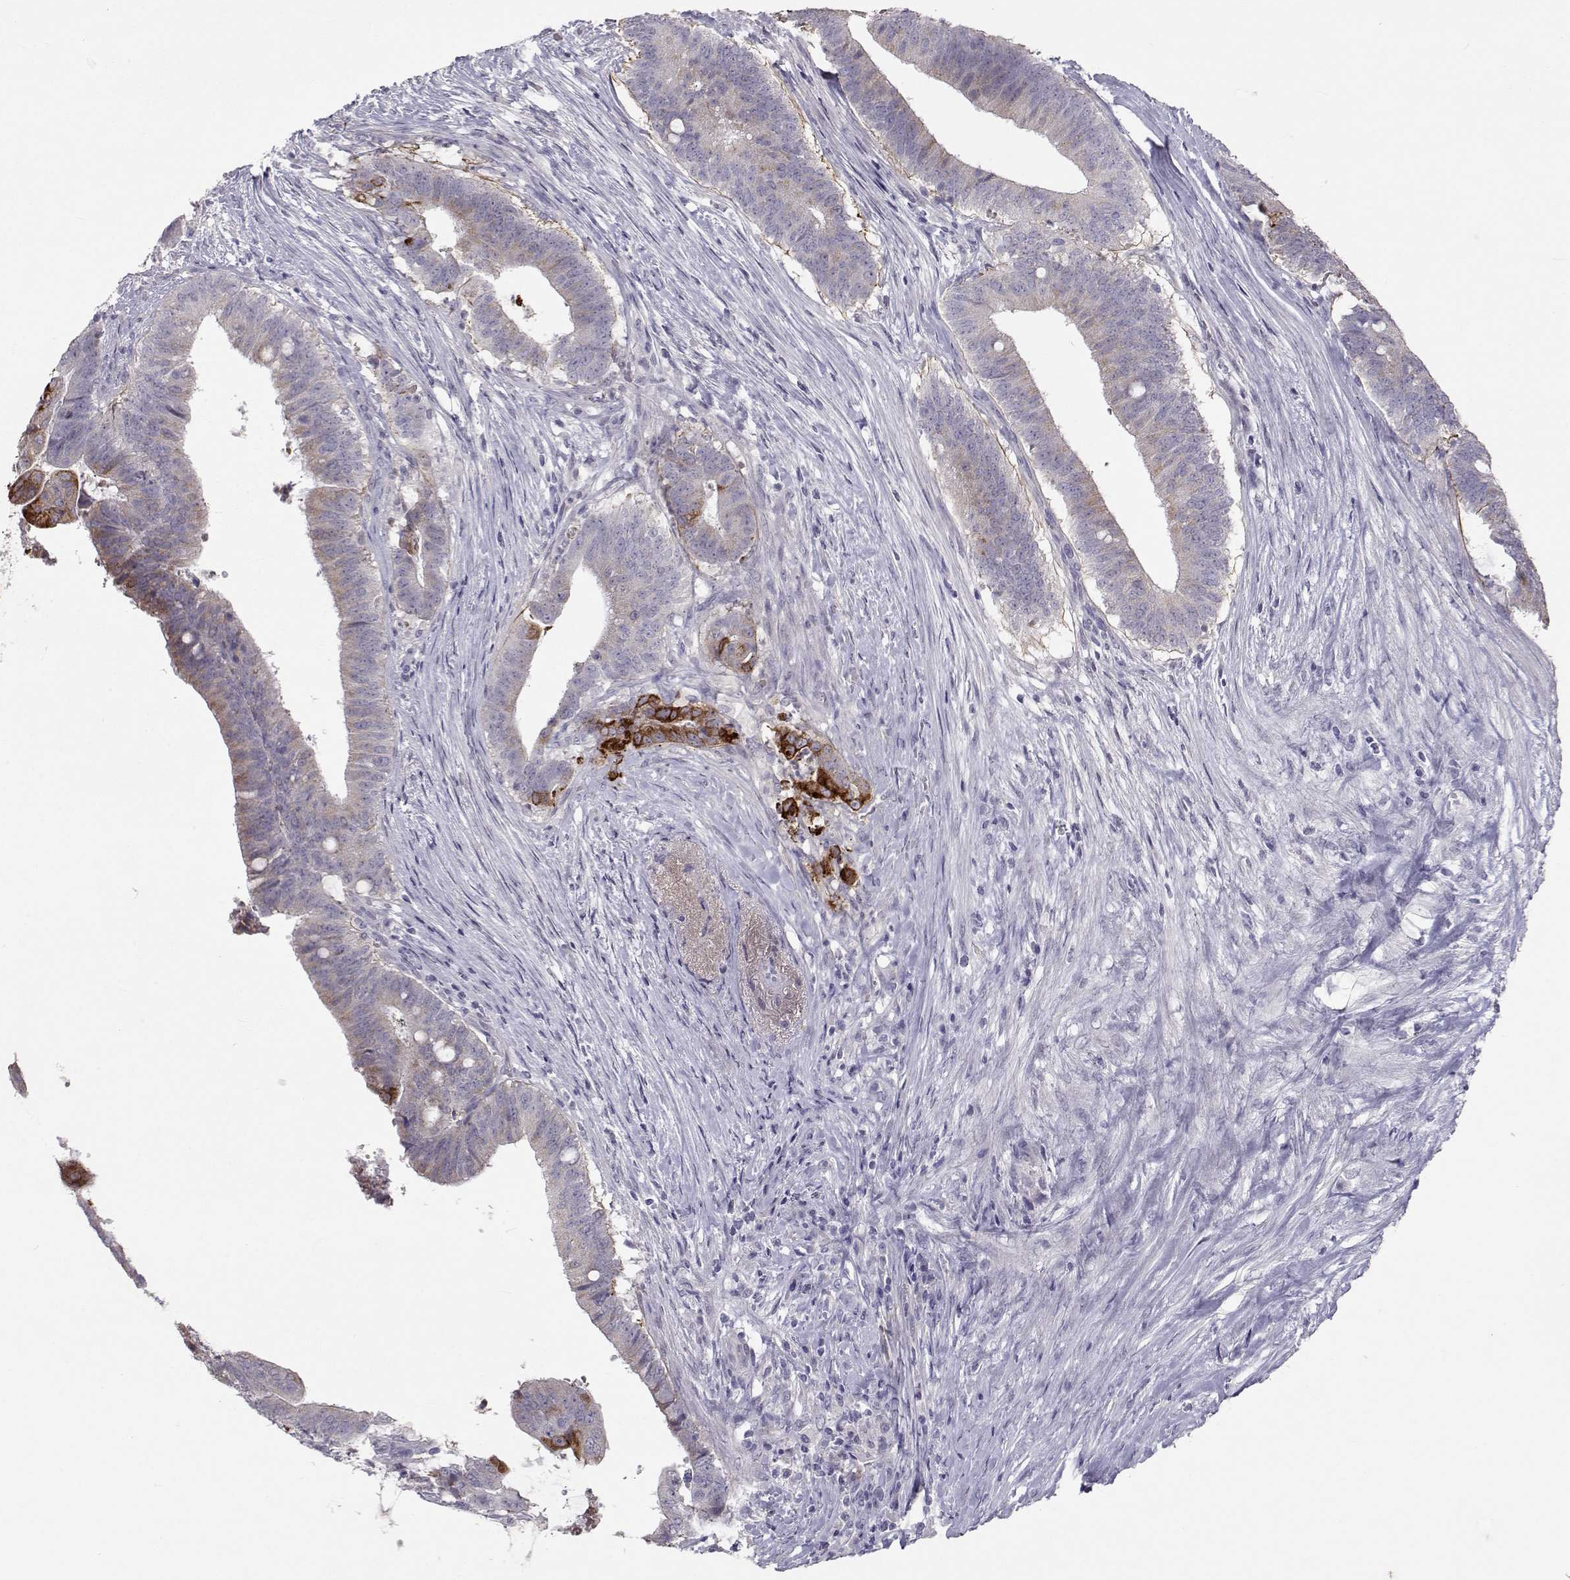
{"staining": {"intensity": "moderate", "quantity": "<25%", "location": "cytoplasmic/membranous"}, "tissue": "colorectal cancer", "cell_type": "Tumor cells", "image_type": "cancer", "snomed": [{"axis": "morphology", "description": "Adenocarcinoma, NOS"}, {"axis": "topography", "description": "Colon"}], "caption": "Immunohistochemical staining of human colorectal cancer demonstrates low levels of moderate cytoplasmic/membranous expression in about <25% of tumor cells.", "gene": "LAMB3", "patient": {"sex": "female", "age": 43}}